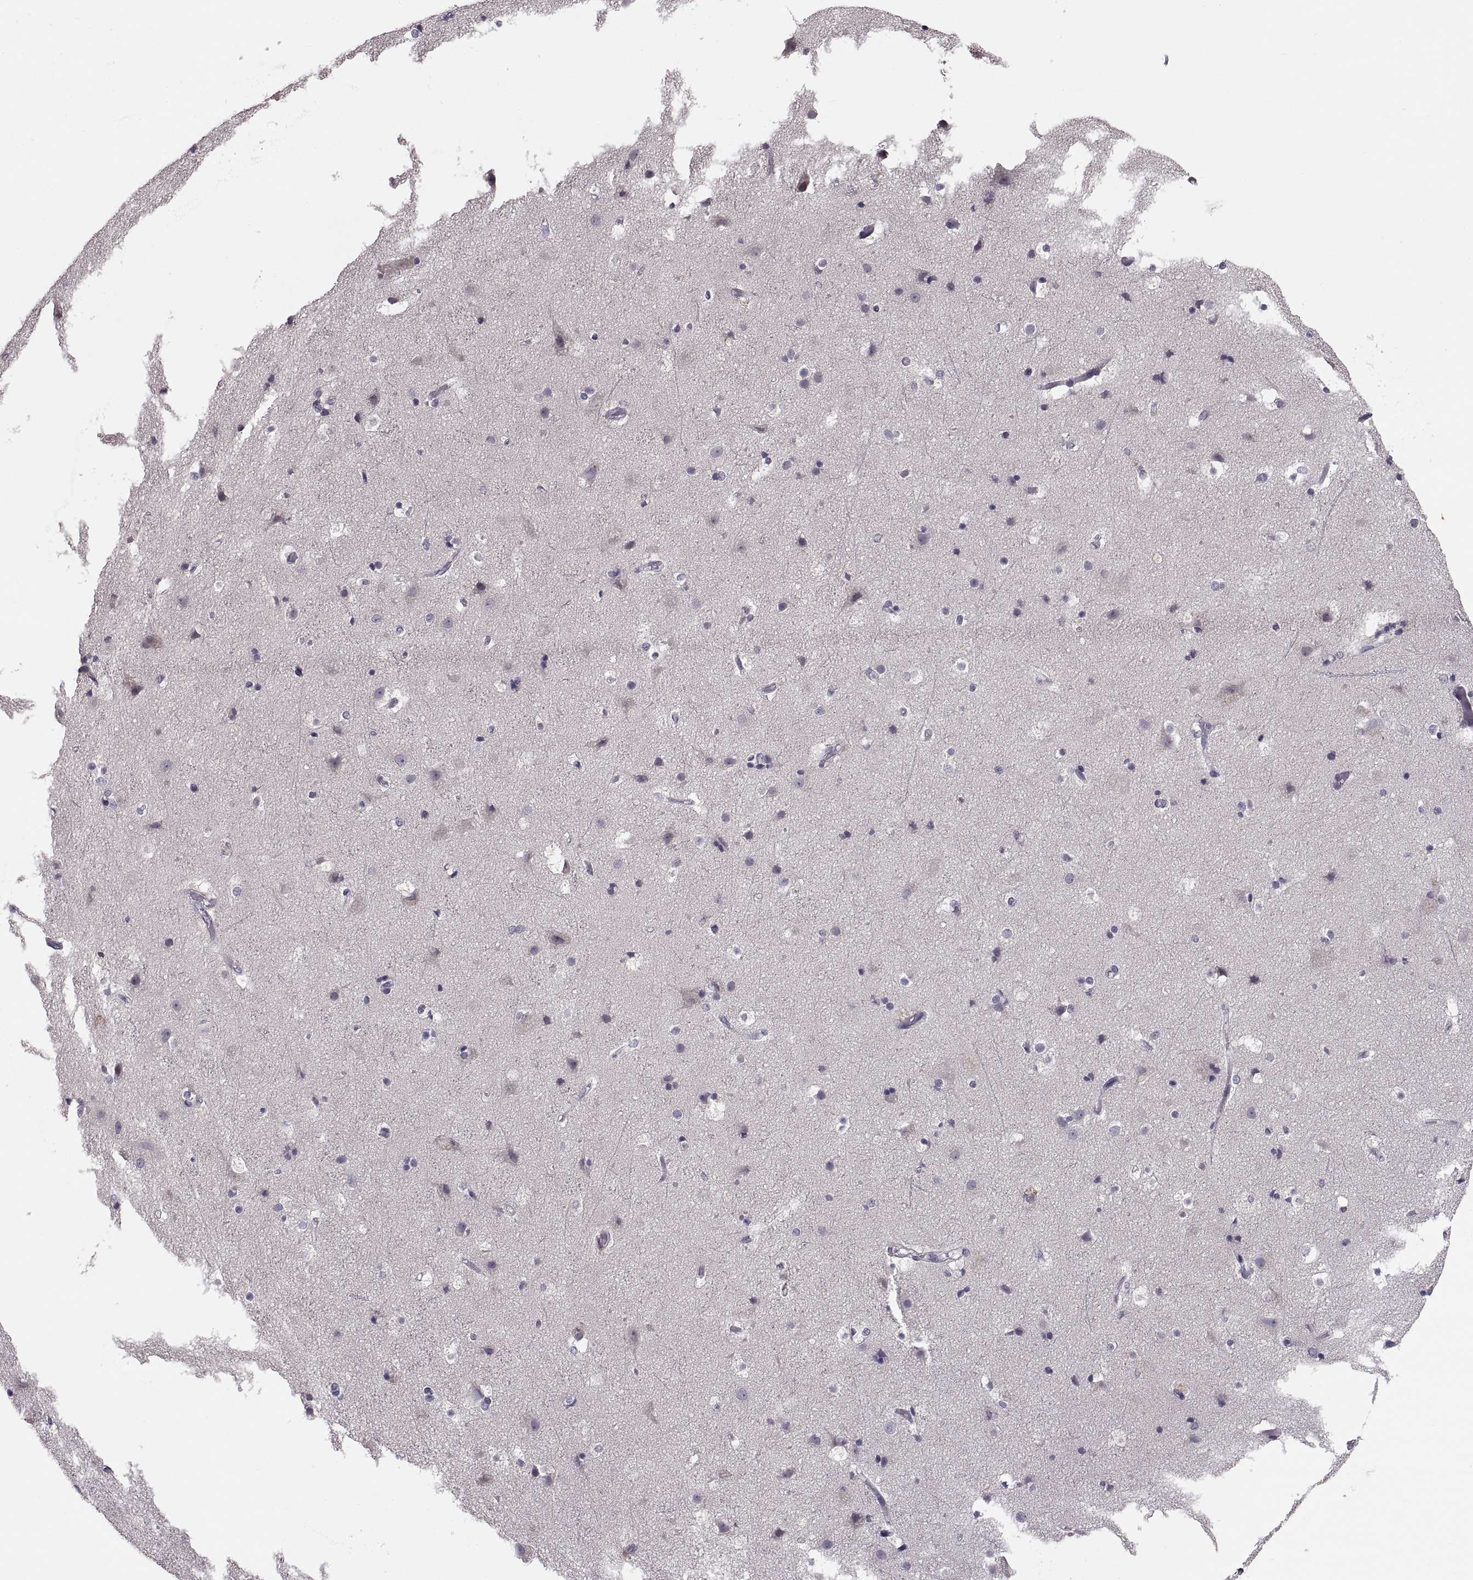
{"staining": {"intensity": "negative", "quantity": "none", "location": "none"}, "tissue": "cerebral cortex", "cell_type": "Endothelial cells", "image_type": "normal", "snomed": [{"axis": "morphology", "description": "Normal tissue, NOS"}, {"axis": "topography", "description": "Cerebral cortex"}], "caption": "Immunohistochemistry (IHC) of unremarkable cerebral cortex displays no expression in endothelial cells. (Brightfield microscopy of DAB (3,3'-diaminobenzidine) immunohistochemistry at high magnification).", "gene": "PAX2", "patient": {"sex": "female", "age": 52}}